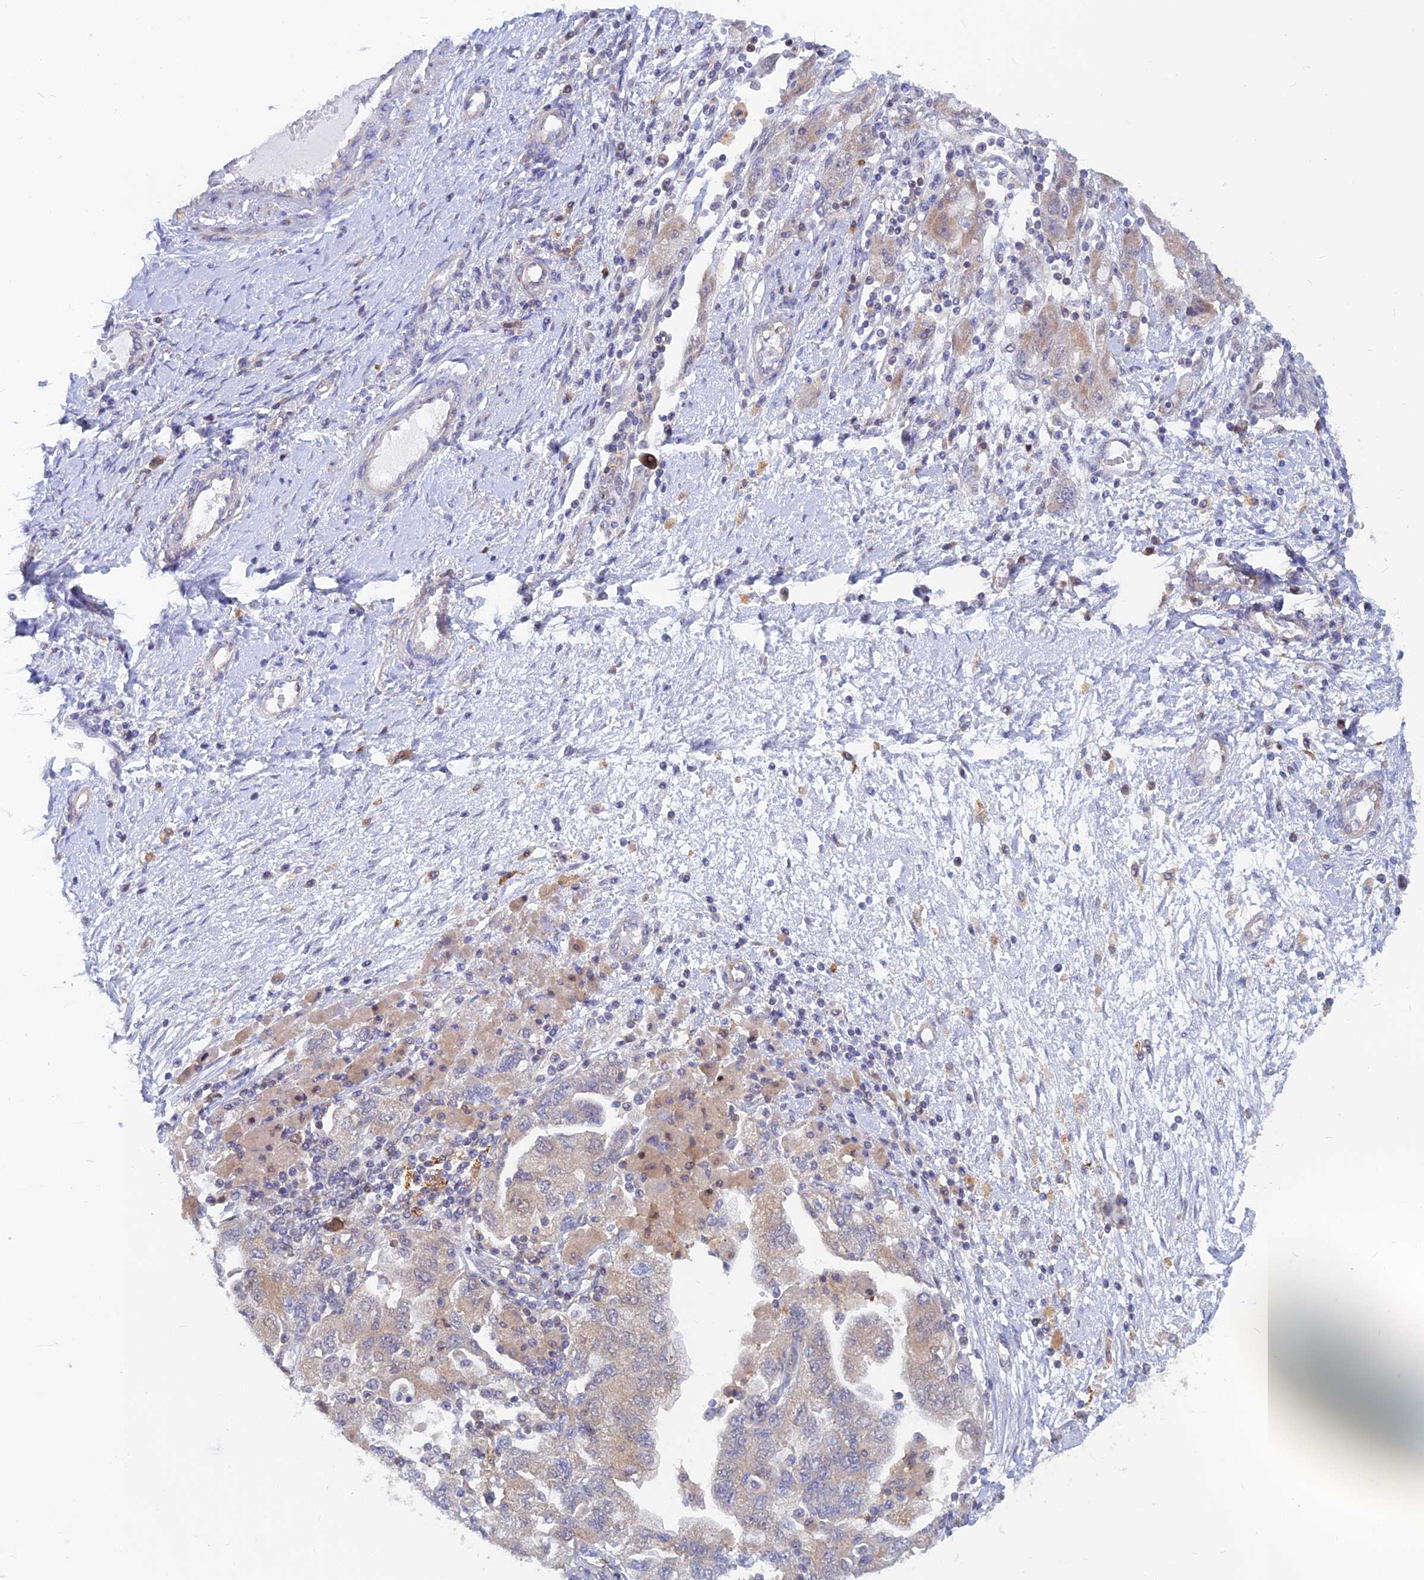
{"staining": {"intensity": "negative", "quantity": "none", "location": "none"}, "tissue": "ovarian cancer", "cell_type": "Tumor cells", "image_type": "cancer", "snomed": [{"axis": "morphology", "description": "Carcinoma, NOS"}, {"axis": "morphology", "description": "Cystadenocarcinoma, serous, NOS"}, {"axis": "topography", "description": "Ovary"}], "caption": "Ovarian cancer was stained to show a protein in brown. There is no significant positivity in tumor cells.", "gene": "DNAJC16", "patient": {"sex": "female", "age": 69}}